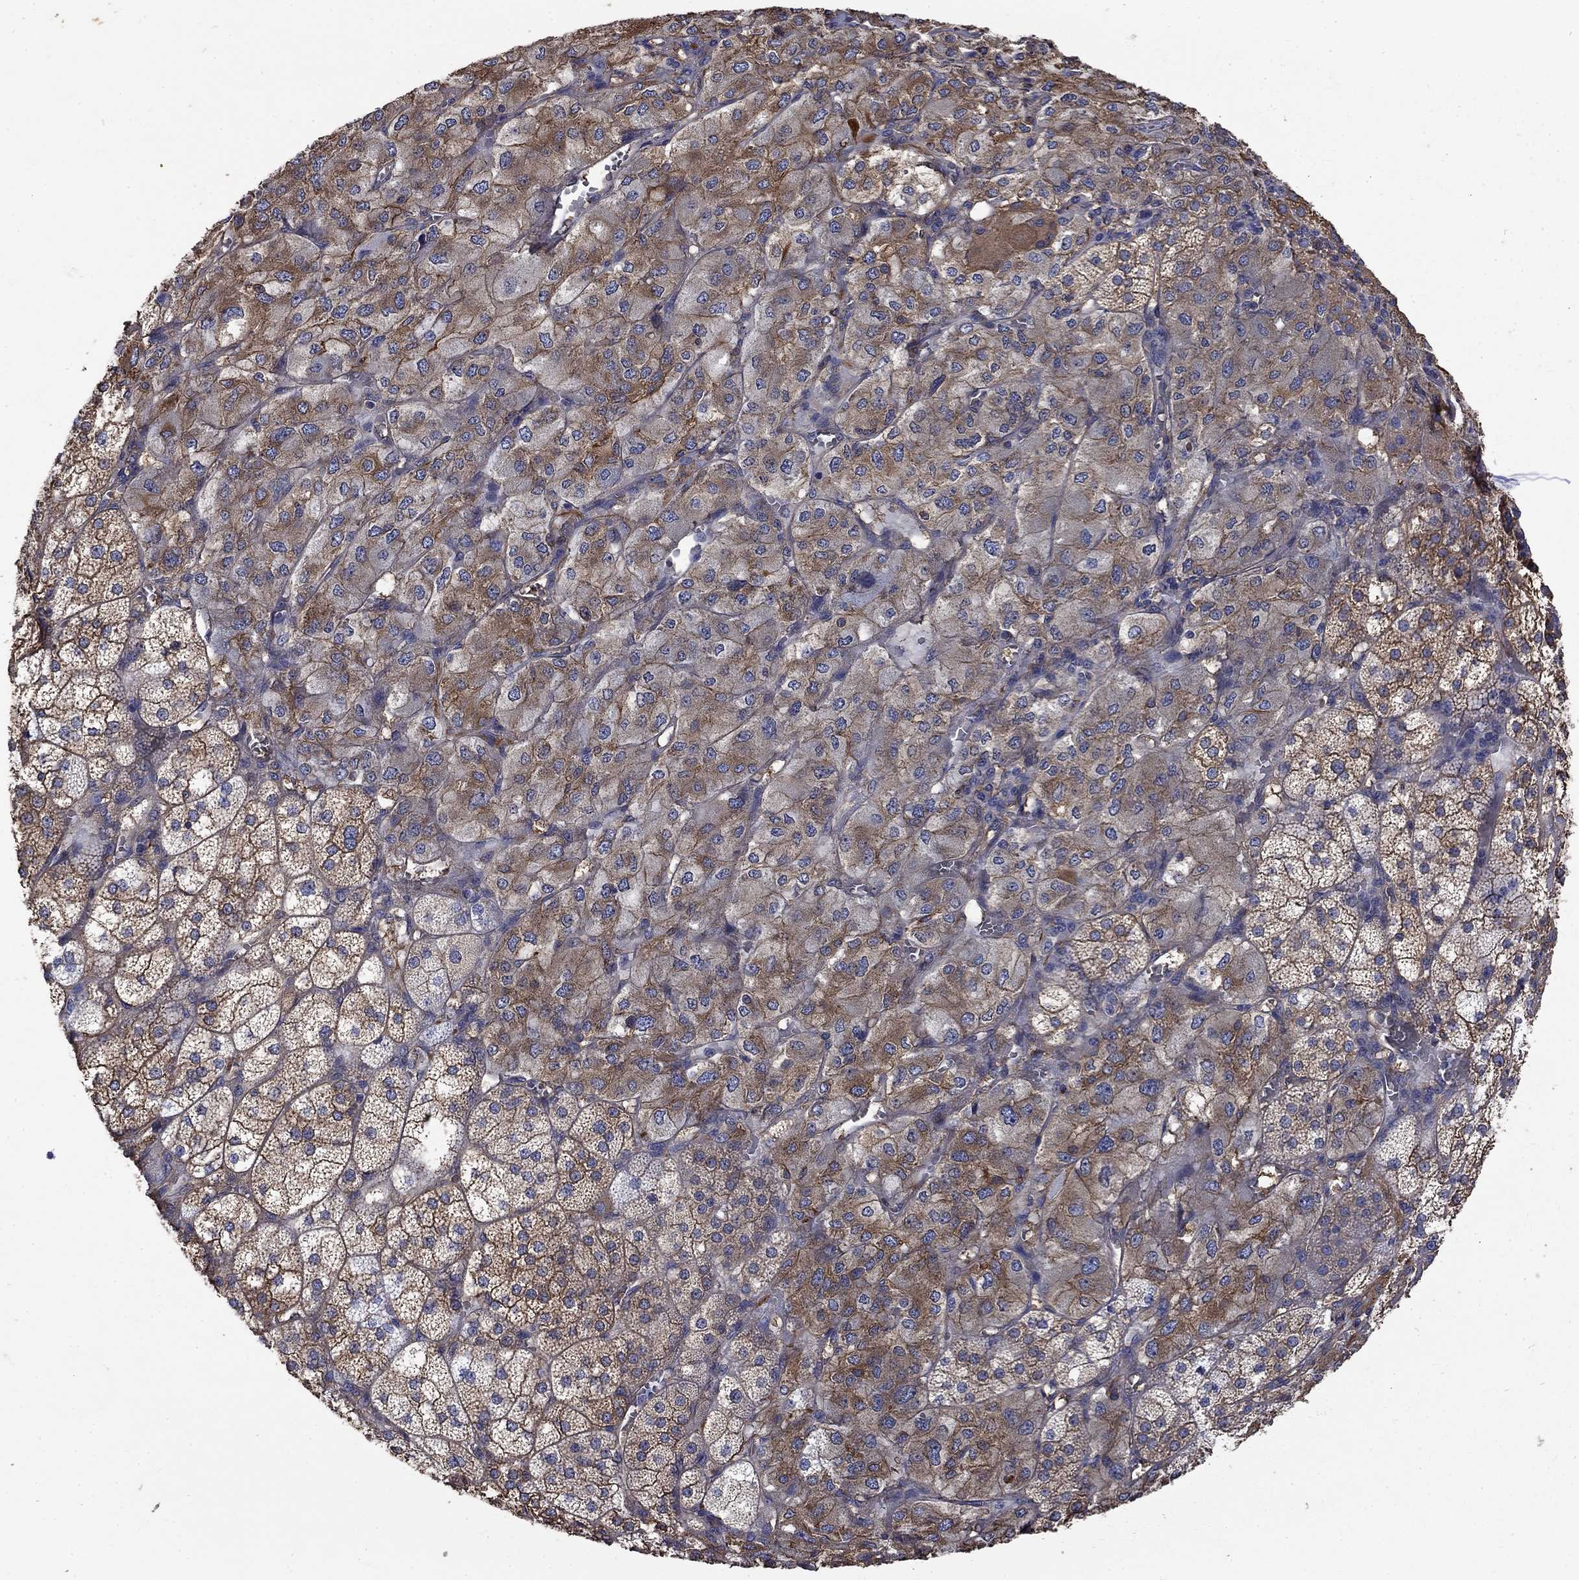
{"staining": {"intensity": "moderate", "quantity": ">75%", "location": "cytoplasmic/membranous"}, "tissue": "adrenal gland", "cell_type": "Glandular cells", "image_type": "normal", "snomed": [{"axis": "morphology", "description": "Normal tissue, NOS"}, {"axis": "topography", "description": "Adrenal gland"}], "caption": "Protein staining of normal adrenal gland displays moderate cytoplasmic/membranous positivity in about >75% of glandular cells.", "gene": "DPYSL2", "patient": {"sex": "female", "age": 60}}